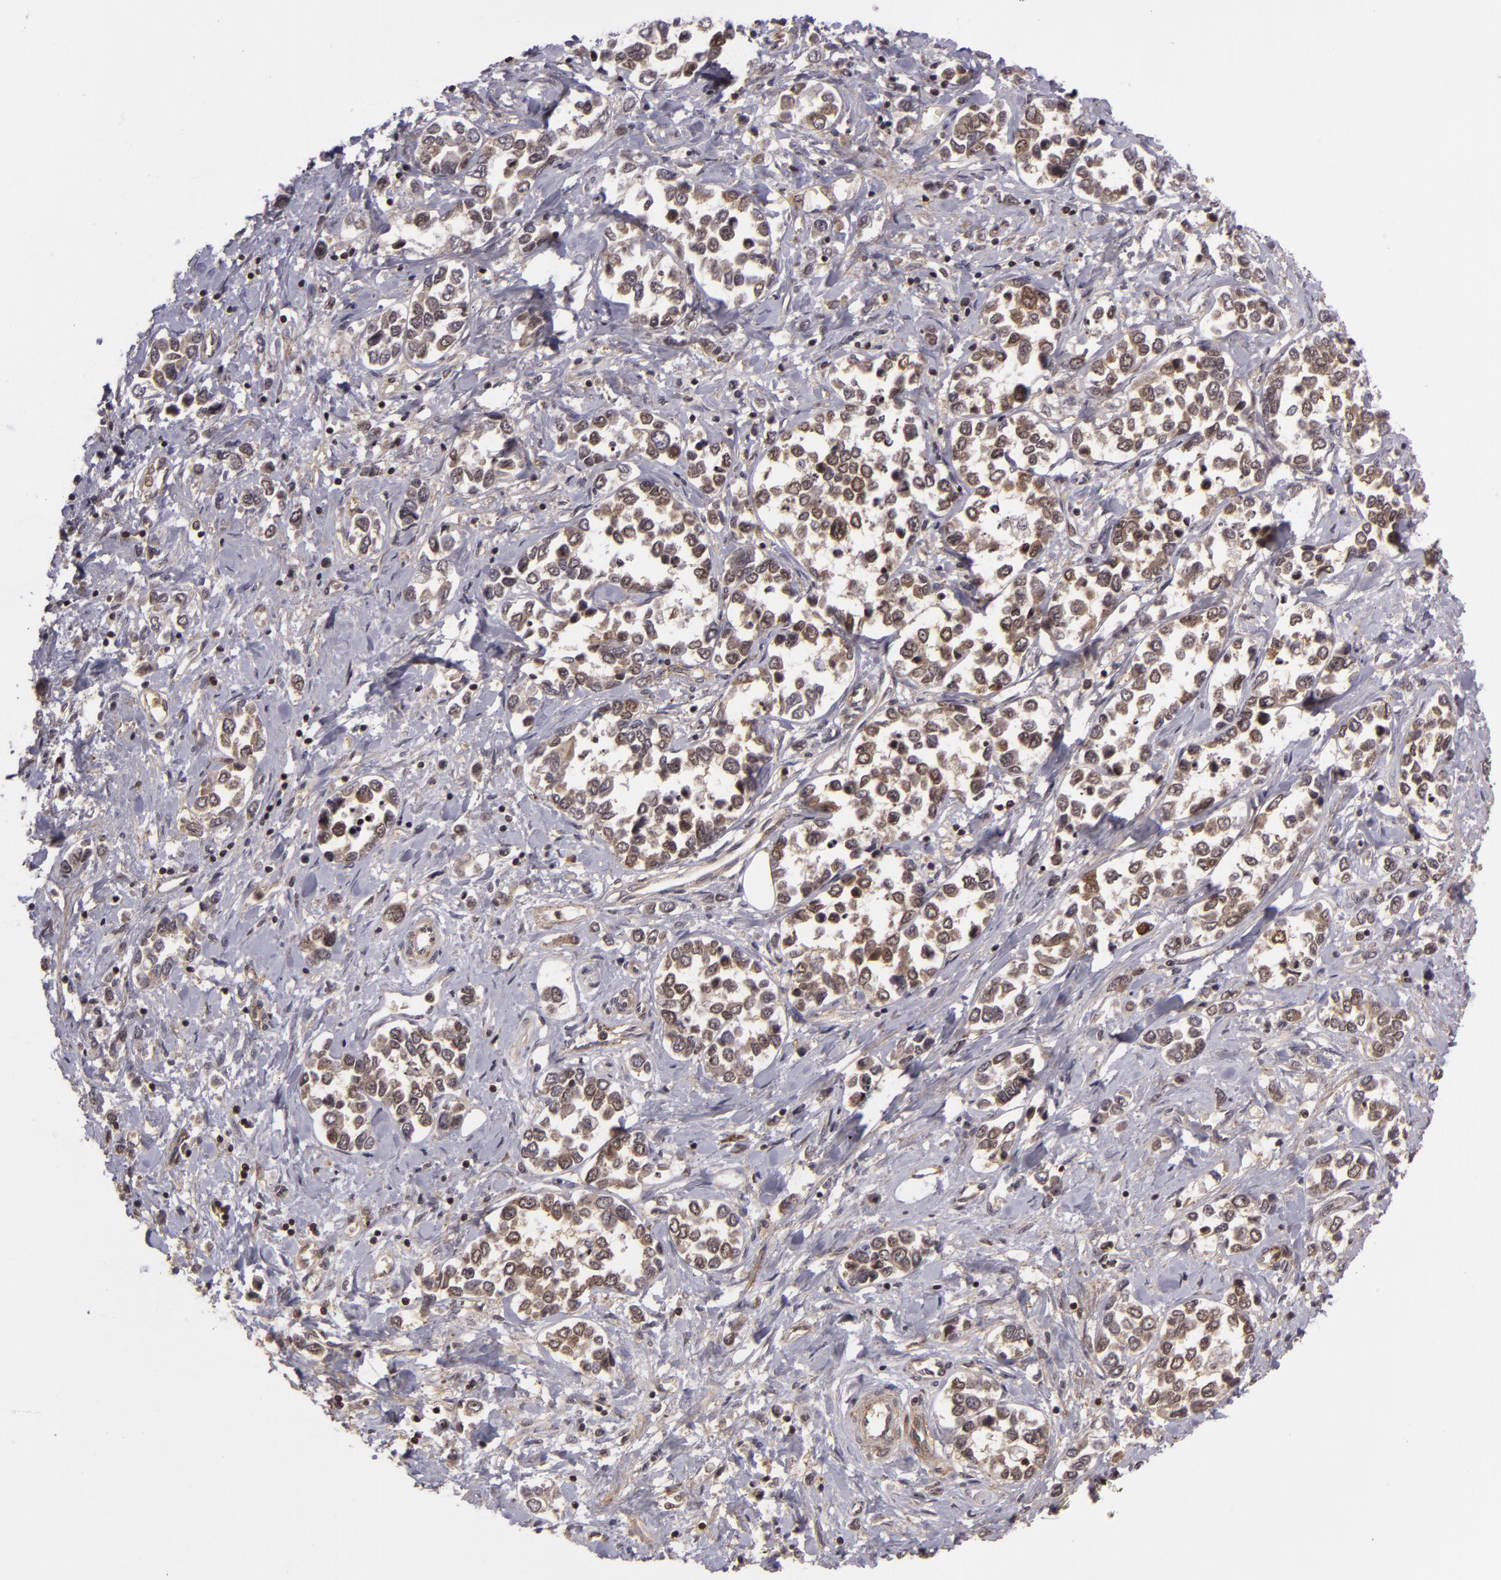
{"staining": {"intensity": "weak", "quantity": "25%-75%", "location": "cytoplasmic/membranous"}, "tissue": "stomach cancer", "cell_type": "Tumor cells", "image_type": "cancer", "snomed": [{"axis": "morphology", "description": "Adenocarcinoma, NOS"}, {"axis": "topography", "description": "Stomach, upper"}], "caption": "Immunohistochemical staining of human stomach cancer (adenocarcinoma) demonstrates low levels of weak cytoplasmic/membranous protein positivity in approximately 25%-75% of tumor cells.", "gene": "ZBTB33", "patient": {"sex": "male", "age": 76}}